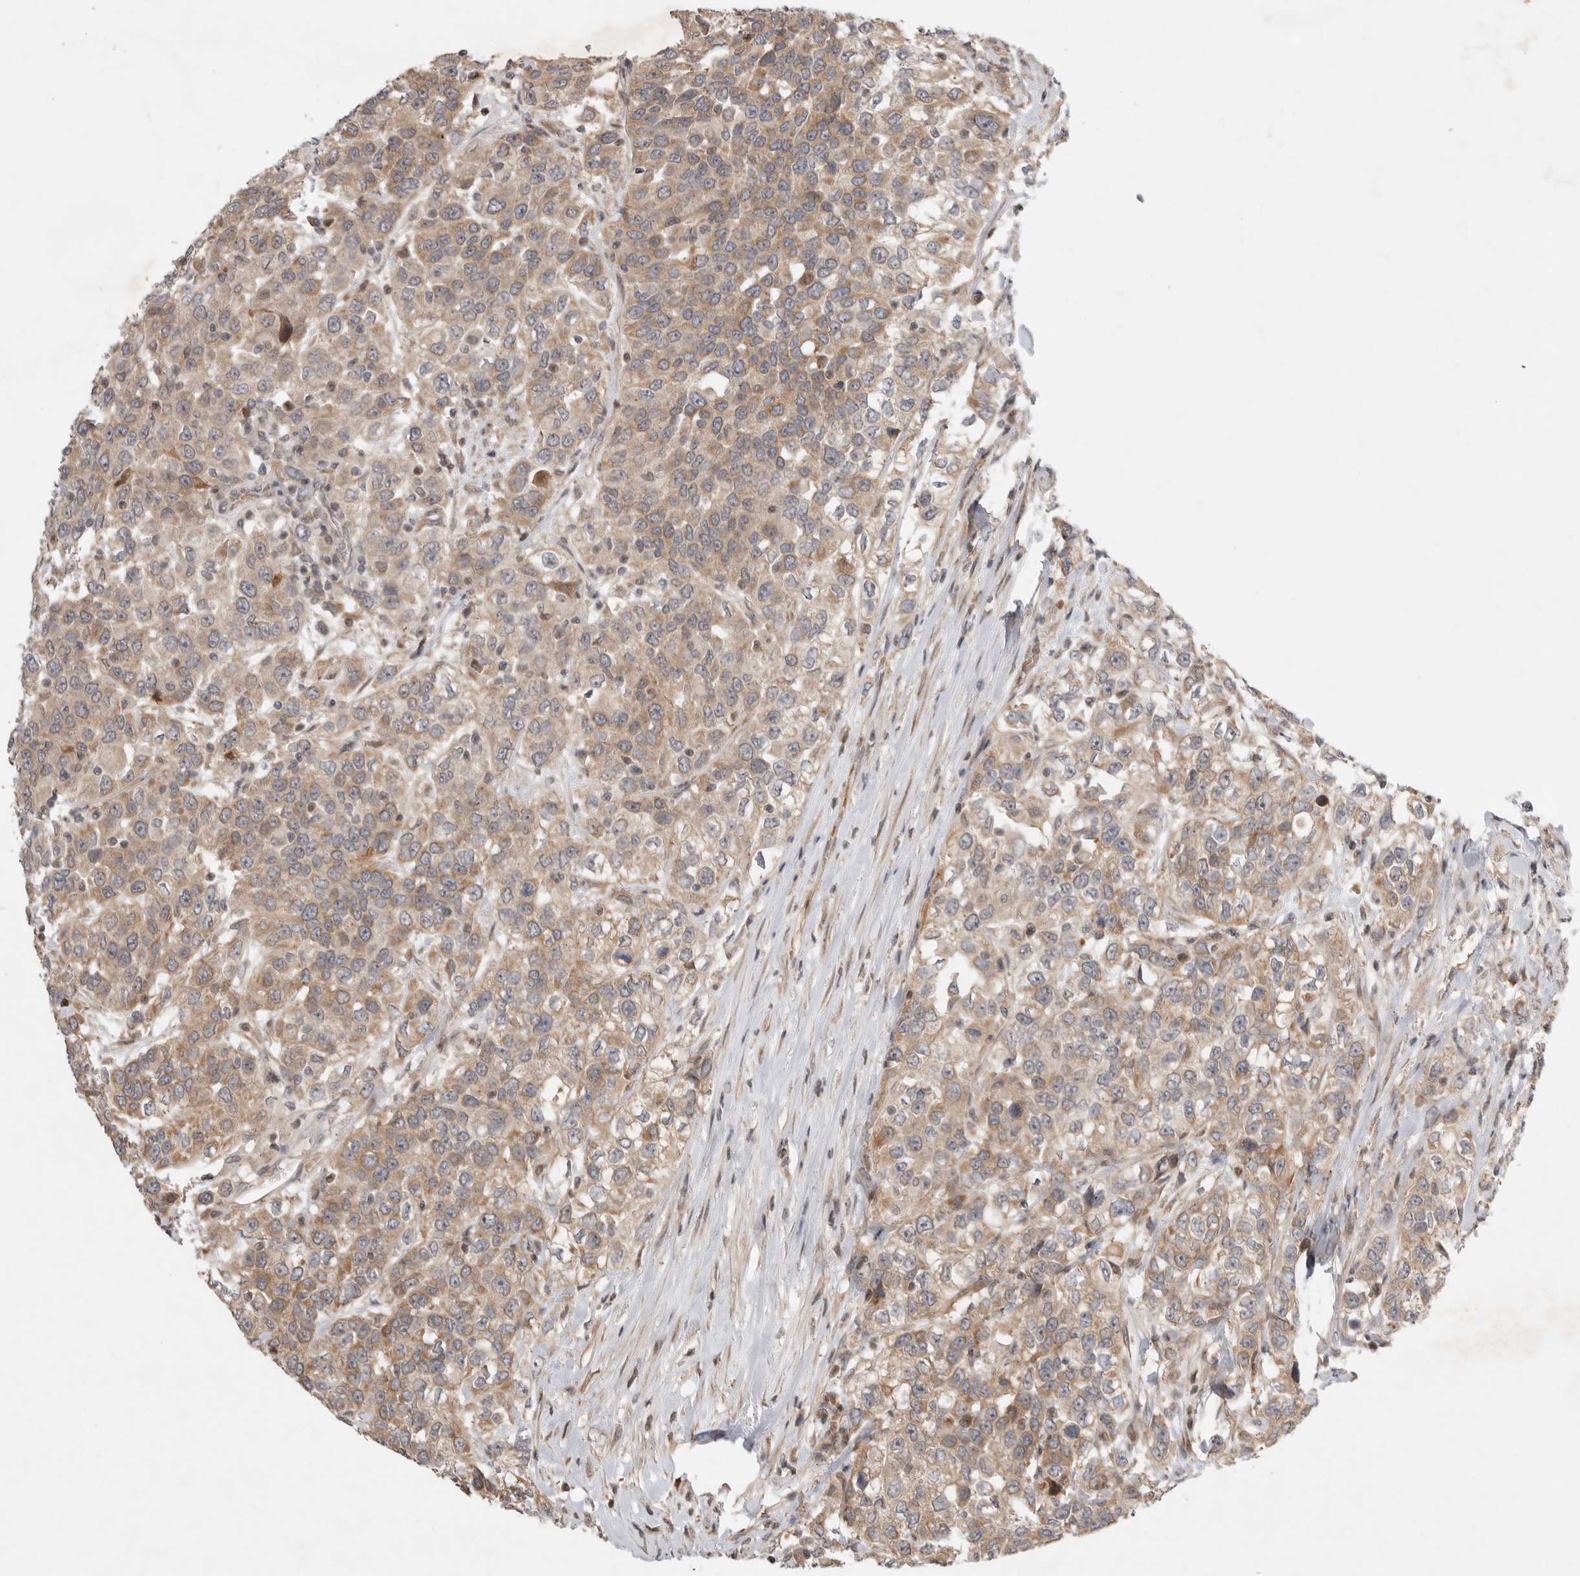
{"staining": {"intensity": "moderate", "quantity": ">75%", "location": "cytoplasmic/membranous"}, "tissue": "urothelial cancer", "cell_type": "Tumor cells", "image_type": "cancer", "snomed": [{"axis": "morphology", "description": "Urothelial carcinoma, High grade"}, {"axis": "topography", "description": "Urinary bladder"}], "caption": "Immunohistochemical staining of human urothelial cancer shows medium levels of moderate cytoplasmic/membranous protein positivity in about >75% of tumor cells.", "gene": "EIF2AK1", "patient": {"sex": "female", "age": 80}}